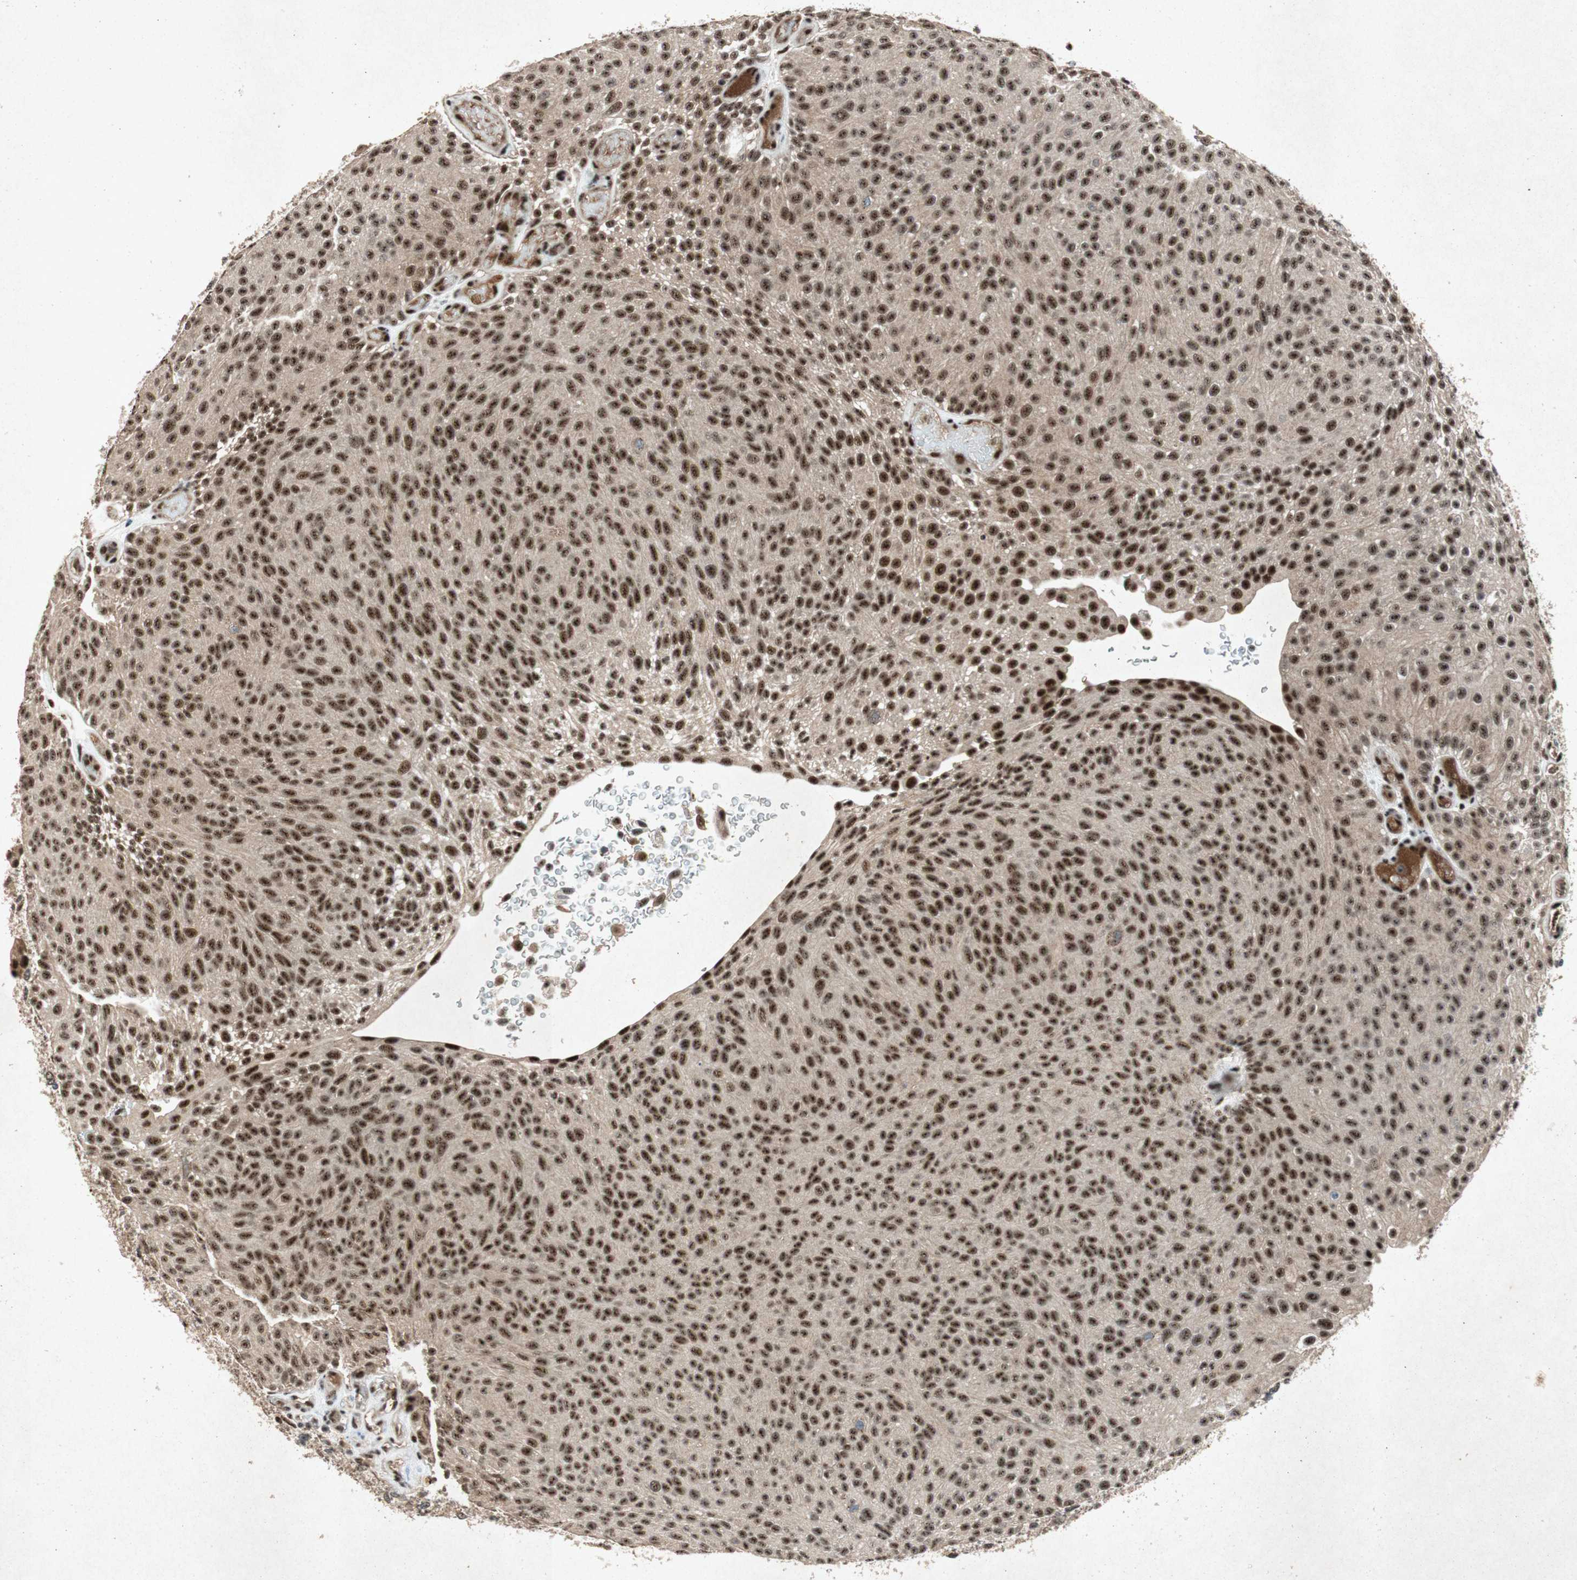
{"staining": {"intensity": "strong", "quantity": ">75%", "location": "nuclear"}, "tissue": "urothelial cancer", "cell_type": "Tumor cells", "image_type": "cancer", "snomed": [{"axis": "morphology", "description": "Urothelial carcinoma, Low grade"}, {"axis": "topography", "description": "Urinary bladder"}], "caption": "Tumor cells exhibit high levels of strong nuclear staining in approximately >75% of cells in human urothelial carcinoma (low-grade).", "gene": "PML", "patient": {"sex": "male", "age": 78}}